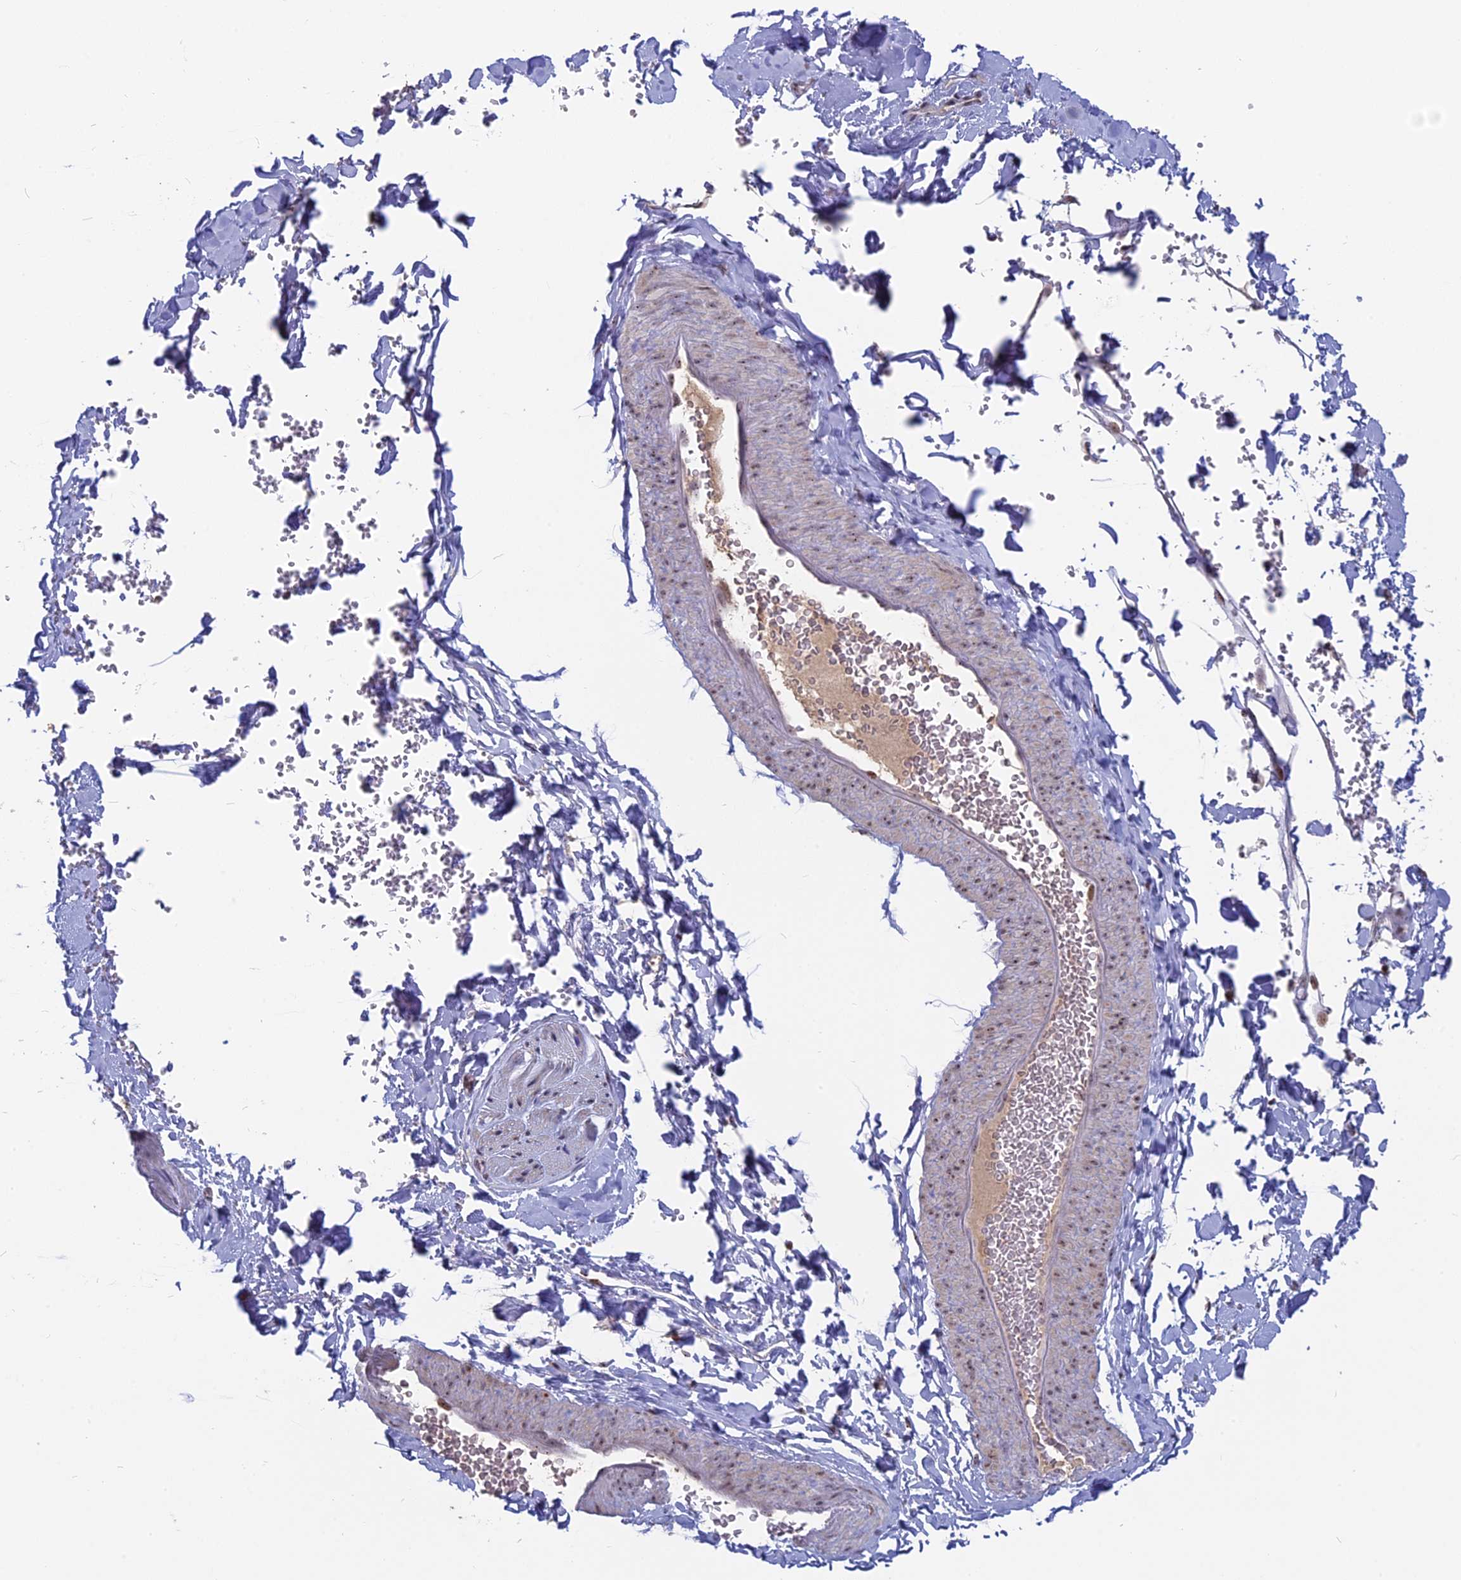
{"staining": {"intensity": "negative", "quantity": "none", "location": "none"}, "tissue": "adipose tissue", "cell_type": "Adipocytes", "image_type": "normal", "snomed": [{"axis": "morphology", "description": "Normal tissue, NOS"}, {"axis": "topography", "description": "Gallbladder"}, {"axis": "topography", "description": "Peripheral nerve tissue"}], "caption": "Adipose tissue stained for a protein using immunohistochemistry (IHC) displays no positivity adipocytes.", "gene": "FAM131A", "patient": {"sex": "male", "age": 38}}